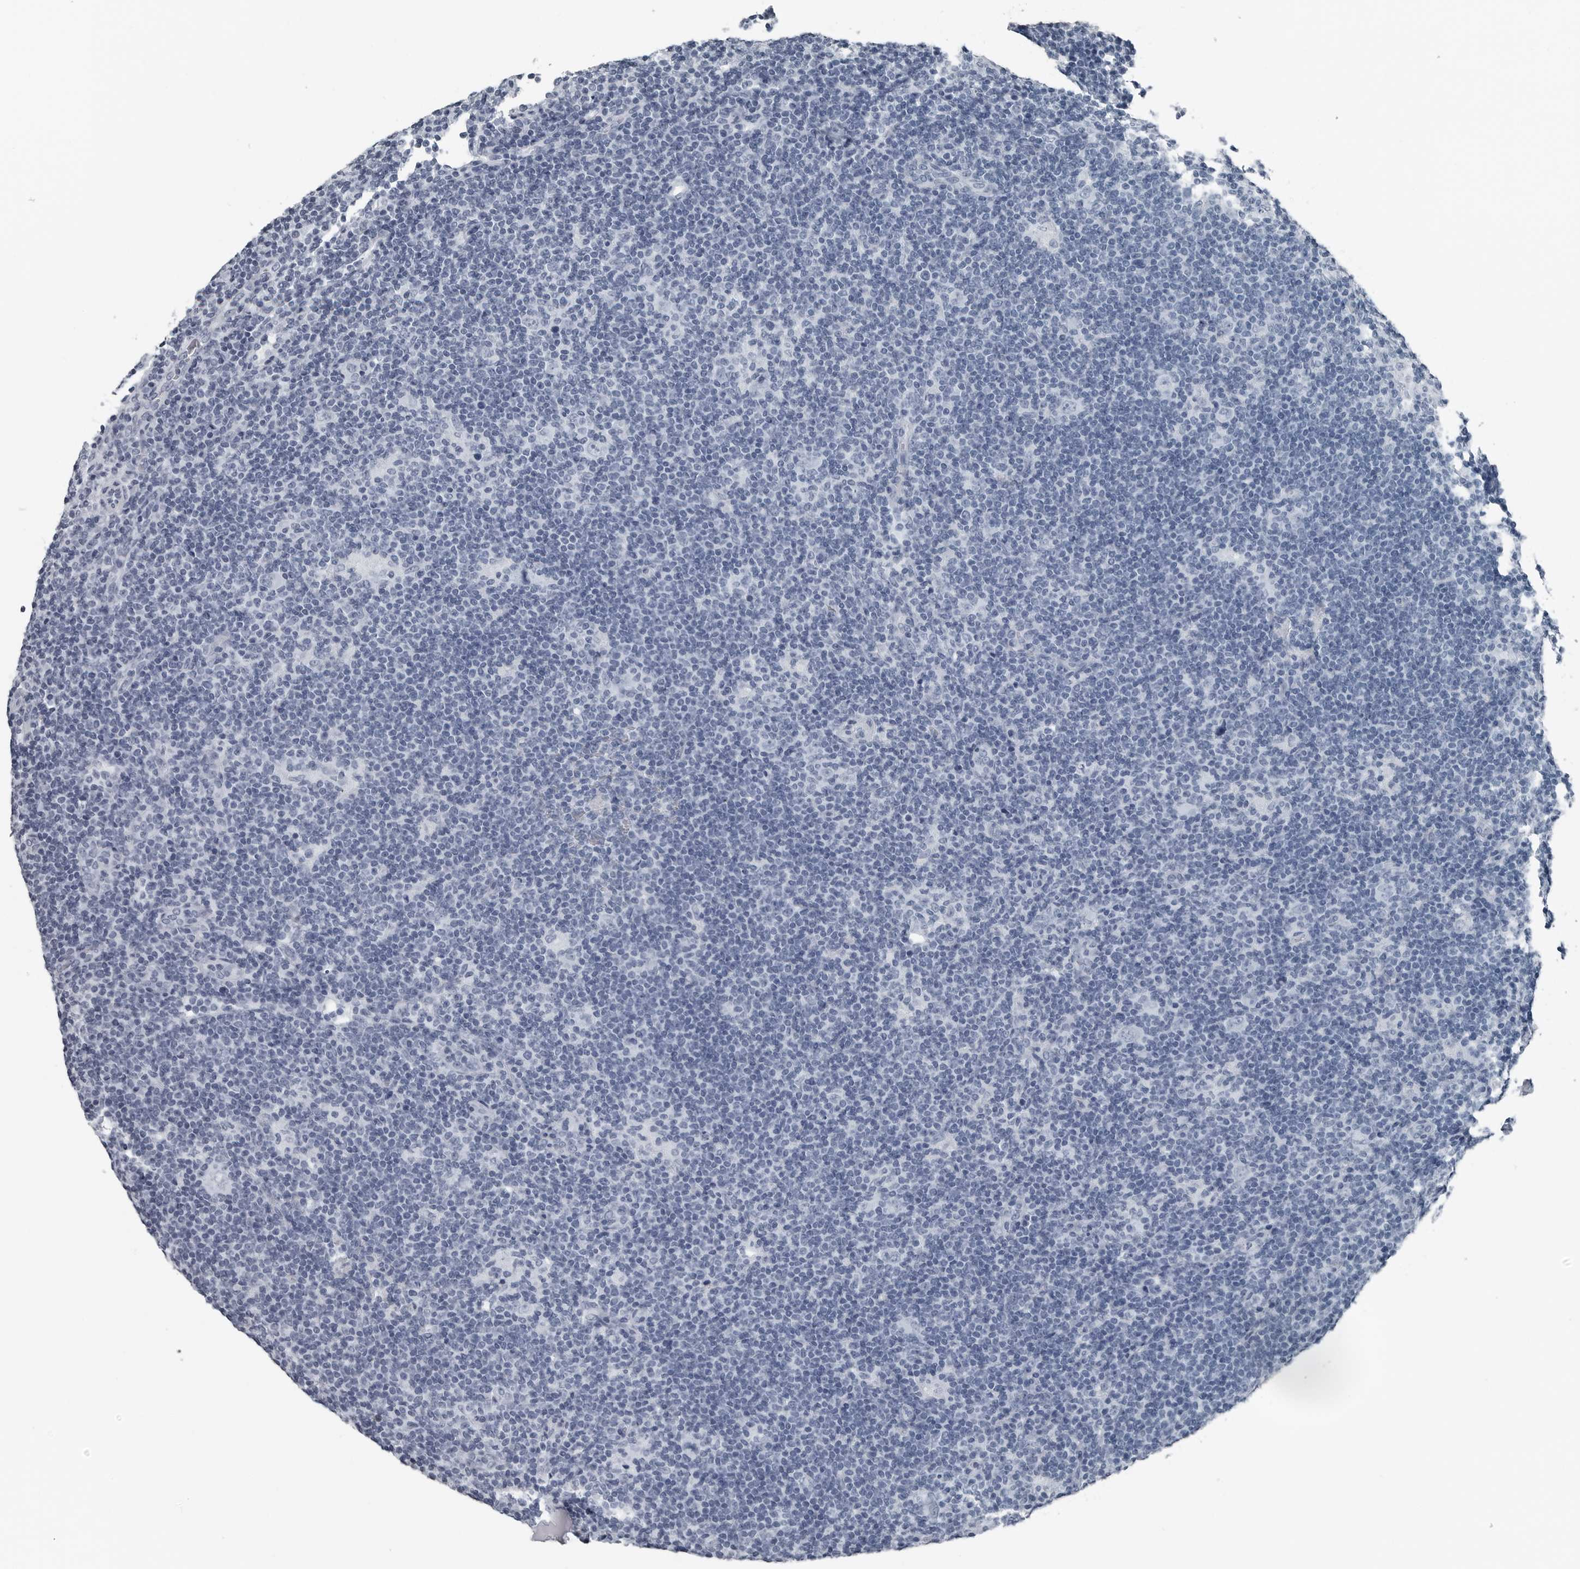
{"staining": {"intensity": "negative", "quantity": "none", "location": "none"}, "tissue": "lymphoma", "cell_type": "Tumor cells", "image_type": "cancer", "snomed": [{"axis": "morphology", "description": "Hodgkin's disease, NOS"}, {"axis": "topography", "description": "Lymph node"}], "caption": "This is an immunohistochemistry (IHC) histopathology image of human Hodgkin's disease. There is no expression in tumor cells.", "gene": "SPINK1", "patient": {"sex": "female", "age": 57}}